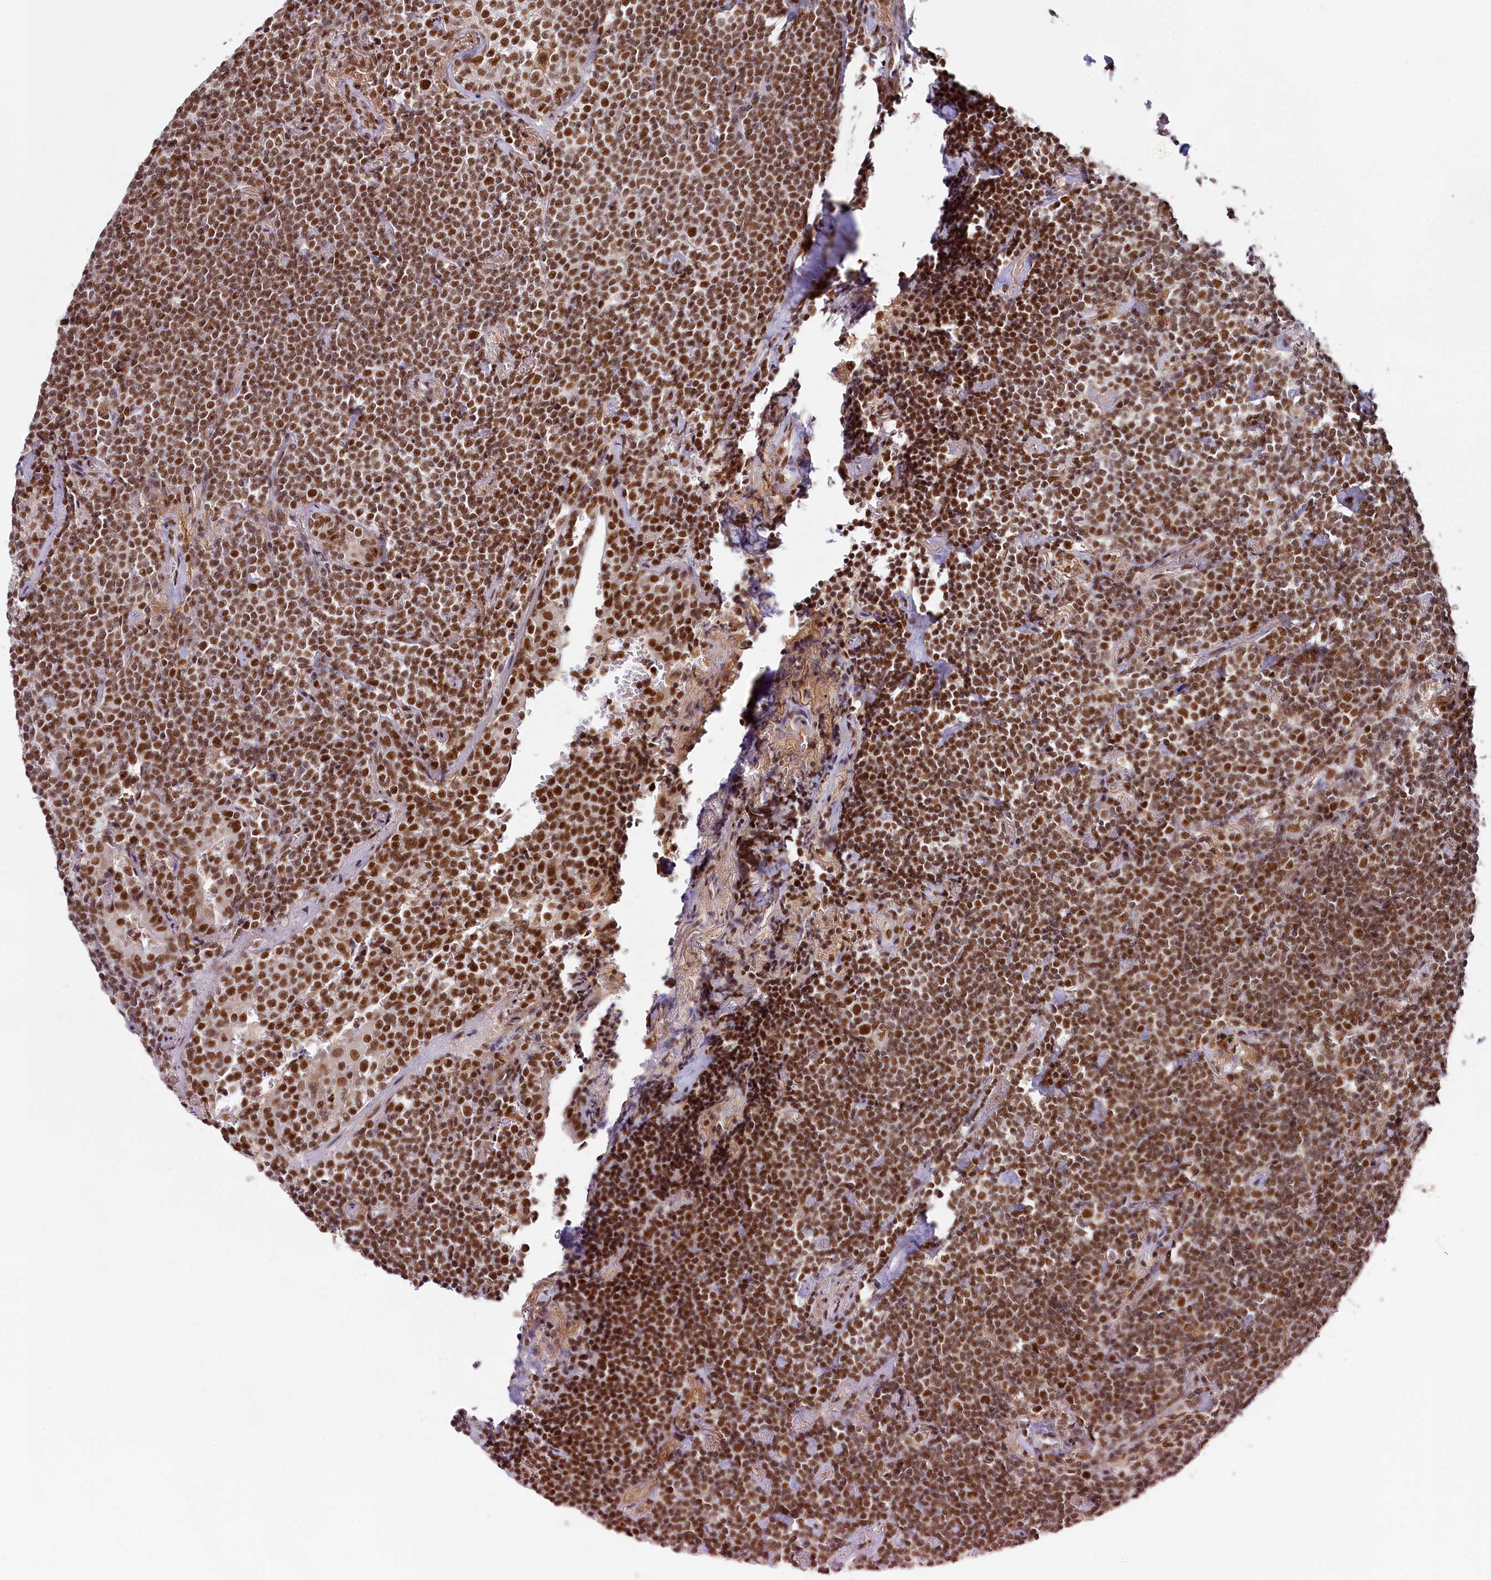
{"staining": {"intensity": "strong", "quantity": ">75%", "location": "nuclear"}, "tissue": "lymphoma", "cell_type": "Tumor cells", "image_type": "cancer", "snomed": [{"axis": "morphology", "description": "Malignant lymphoma, non-Hodgkin's type, Low grade"}, {"axis": "topography", "description": "Lung"}], "caption": "IHC histopathology image of neoplastic tissue: human malignant lymphoma, non-Hodgkin's type (low-grade) stained using immunohistochemistry shows high levels of strong protein expression localized specifically in the nuclear of tumor cells, appearing as a nuclear brown color.", "gene": "PPHLN1", "patient": {"sex": "female", "age": 71}}